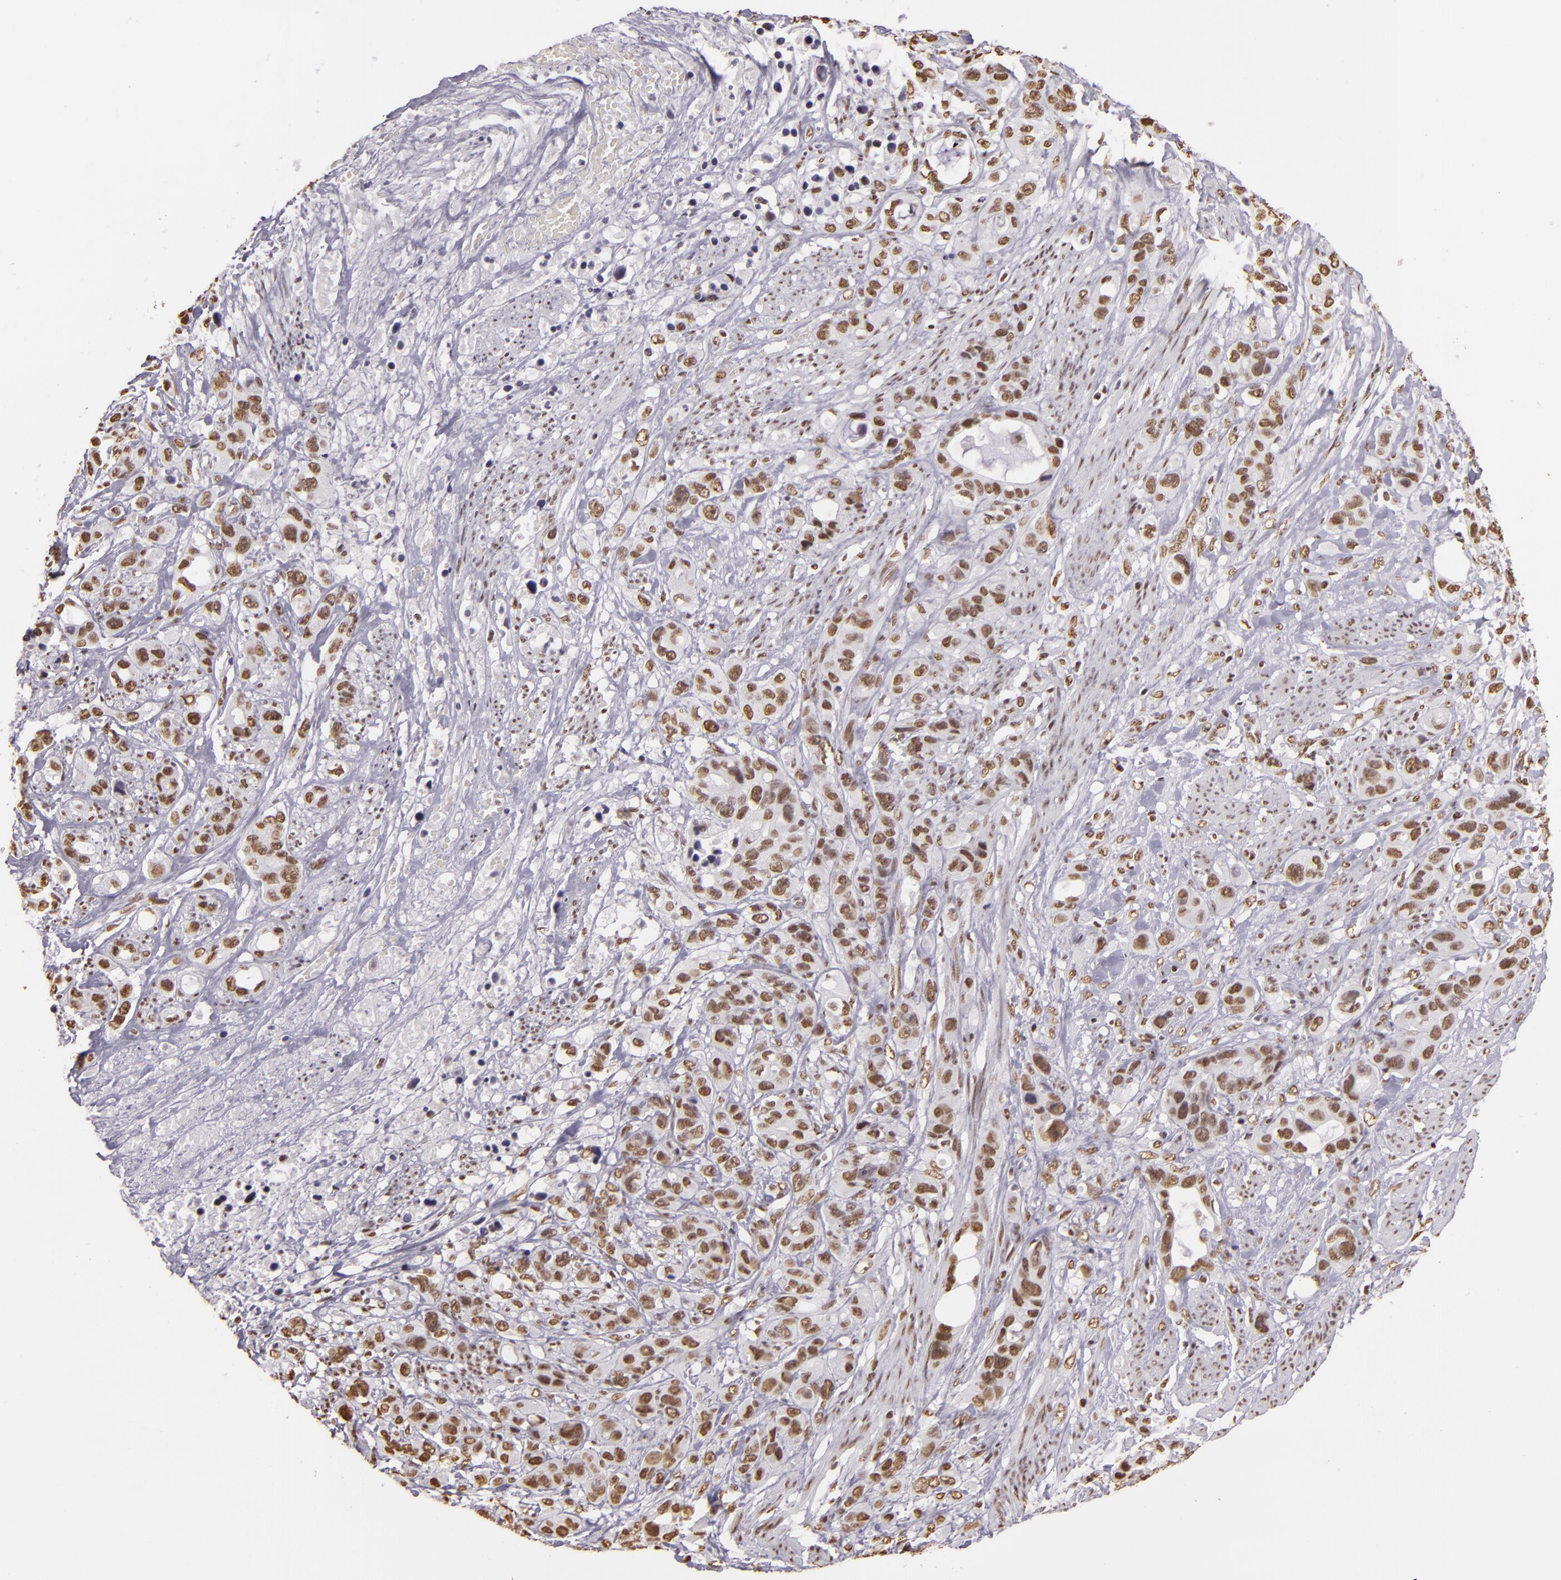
{"staining": {"intensity": "moderate", "quantity": ">75%", "location": "nuclear"}, "tissue": "stomach cancer", "cell_type": "Tumor cells", "image_type": "cancer", "snomed": [{"axis": "morphology", "description": "Adenocarcinoma, NOS"}, {"axis": "topography", "description": "Stomach, upper"}], "caption": "The photomicrograph exhibits a brown stain indicating the presence of a protein in the nuclear of tumor cells in adenocarcinoma (stomach).", "gene": "PAPOLA", "patient": {"sex": "male", "age": 47}}